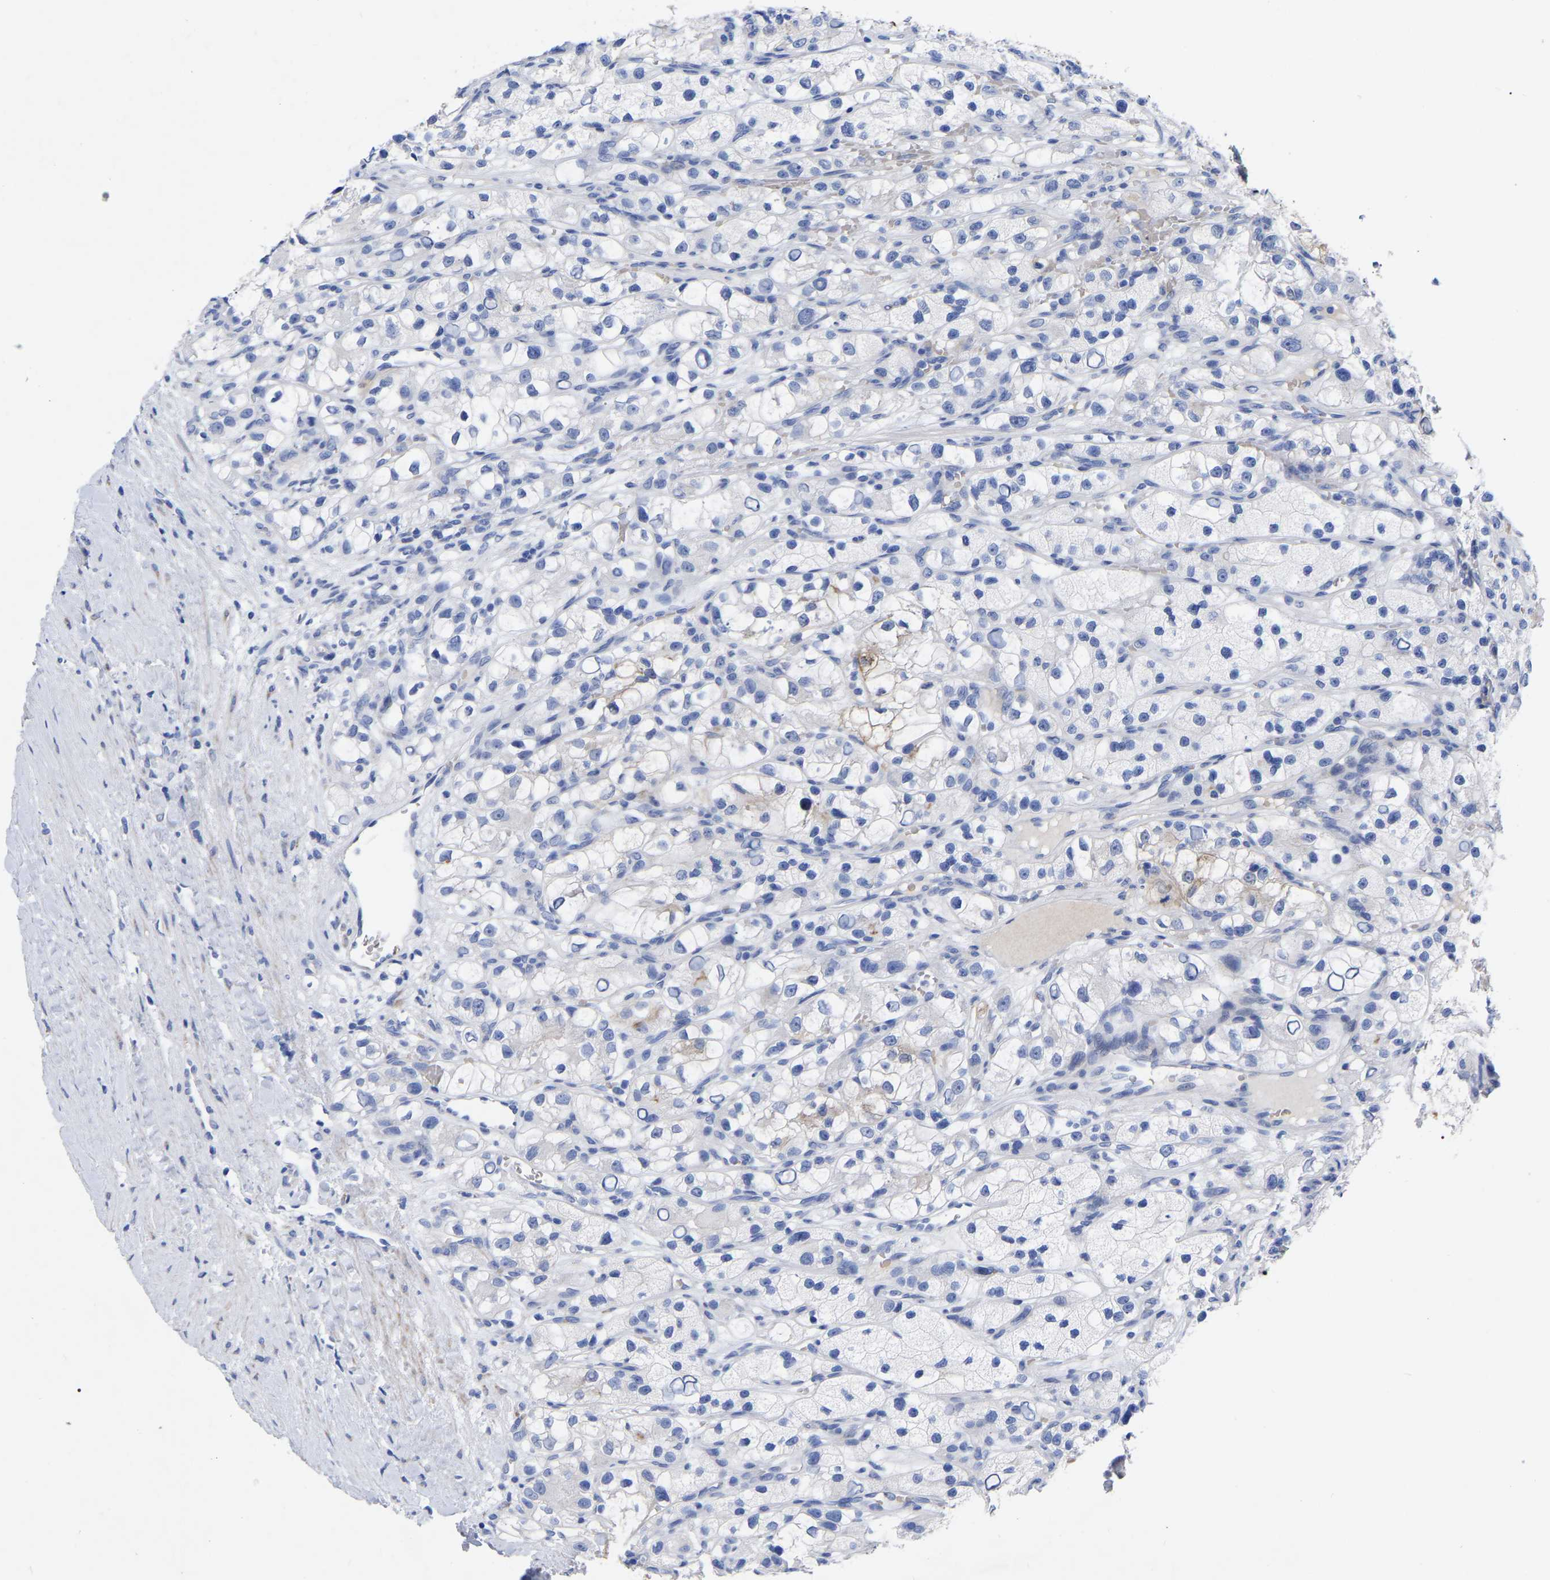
{"staining": {"intensity": "negative", "quantity": "none", "location": "none"}, "tissue": "renal cancer", "cell_type": "Tumor cells", "image_type": "cancer", "snomed": [{"axis": "morphology", "description": "Adenocarcinoma, NOS"}, {"axis": "topography", "description": "Kidney"}], "caption": "Histopathology image shows no protein positivity in tumor cells of renal cancer tissue. The staining was performed using DAB (3,3'-diaminobenzidine) to visualize the protein expression in brown, while the nuclei were stained in blue with hematoxylin (Magnification: 20x).", "gene": "GDF3", "patient": {"sex": "female", "age": 57}}